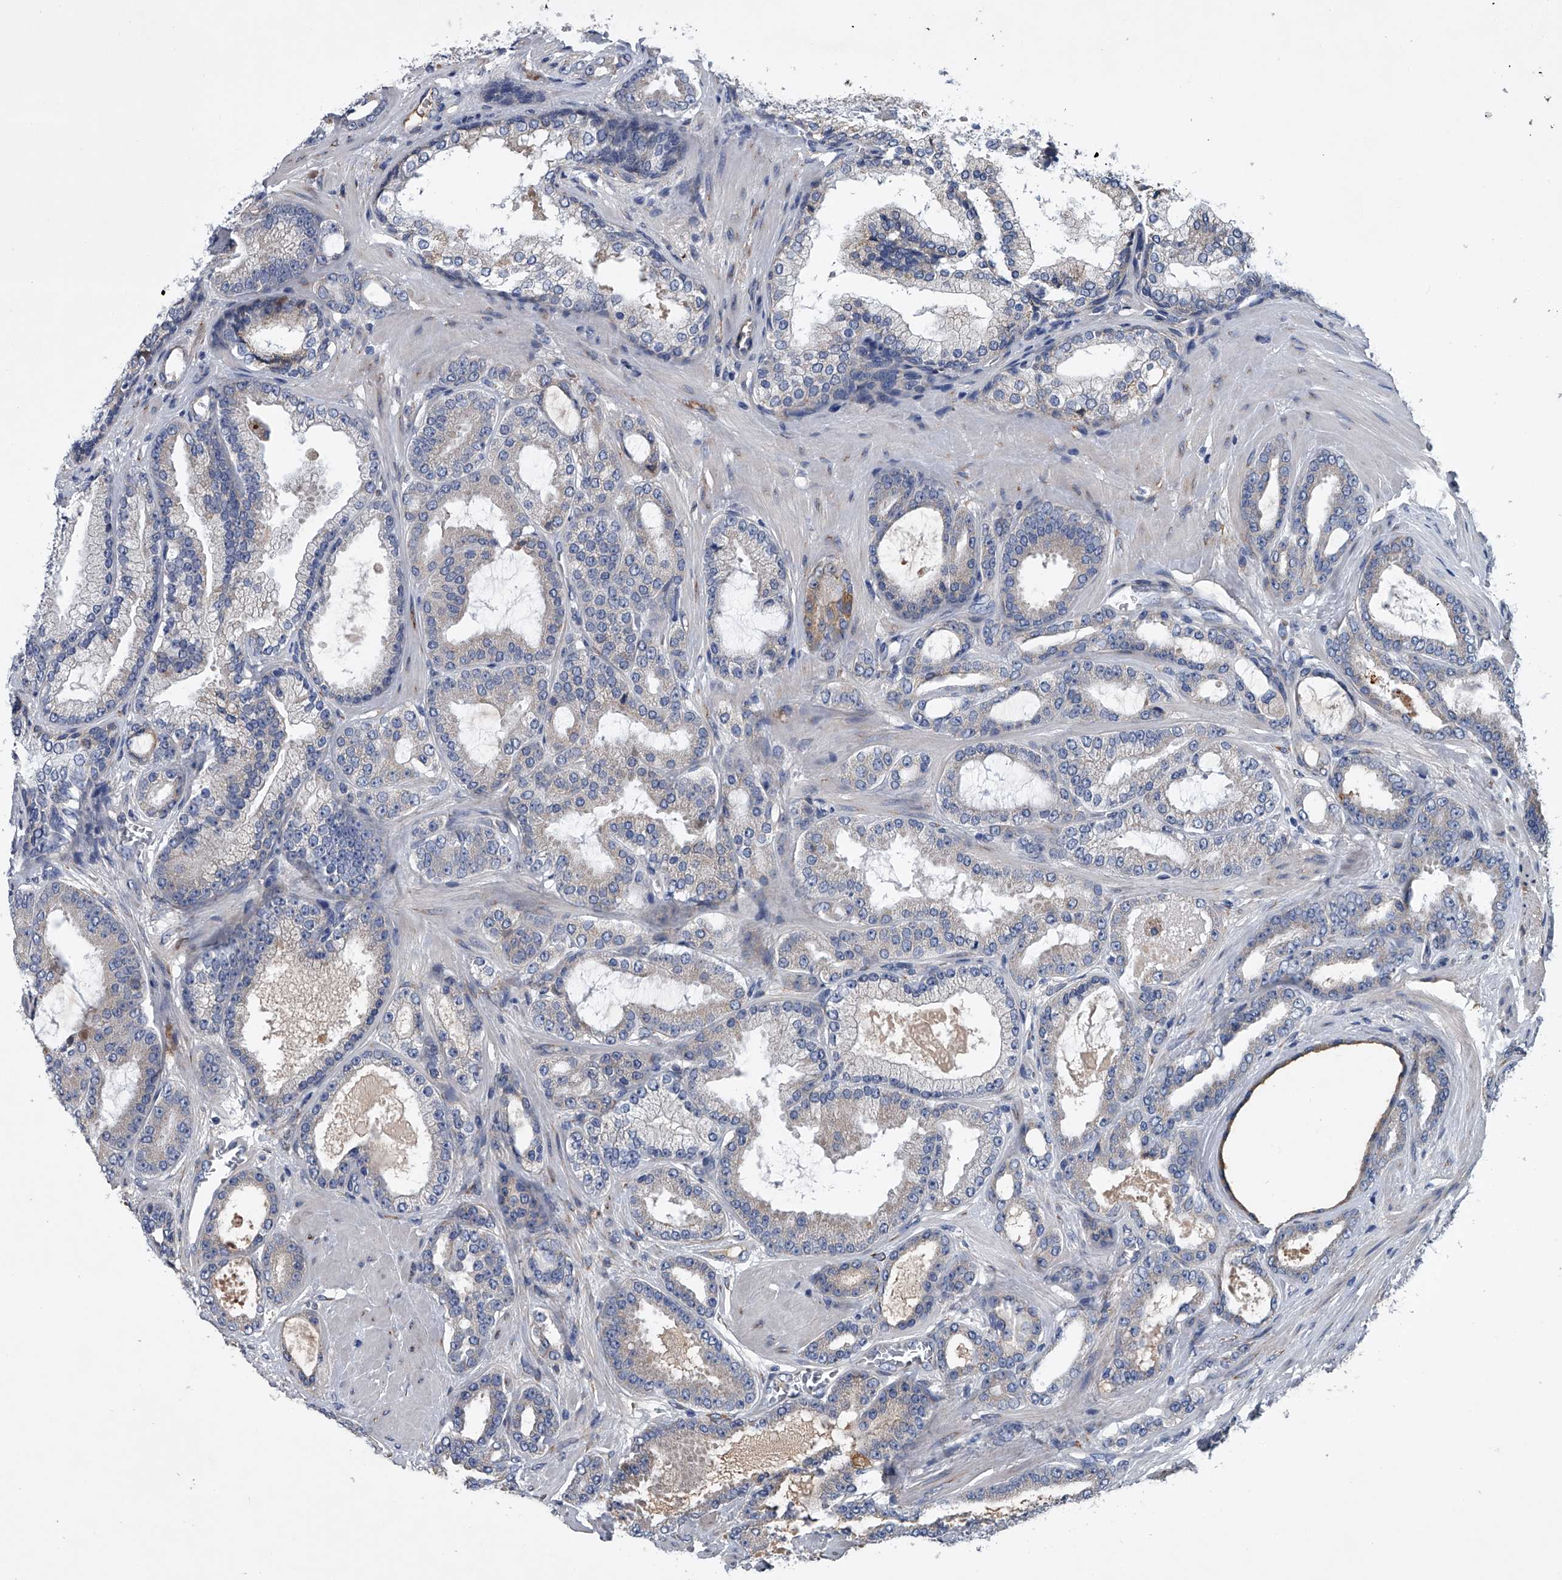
{"staining": {"intensity": "weak", "quantity": "<25%", "location": "cytoplasmic/membranous"}, "tissue": "prostate cancer", "cell_type": "Tumor cells", "image_type": "cancer", "snomed": [{"axis": "morphology", "description": "Adenocarcinoma, High grade"}, {"axis": "topography", "description": "Prostate"}], "caption": "A histopathology image of prostate cancer stained for a protein demonstrates no brown staining in tumor cells.", "gene": "ABCG1", "patient": {"sex": "male", "age": 60}}